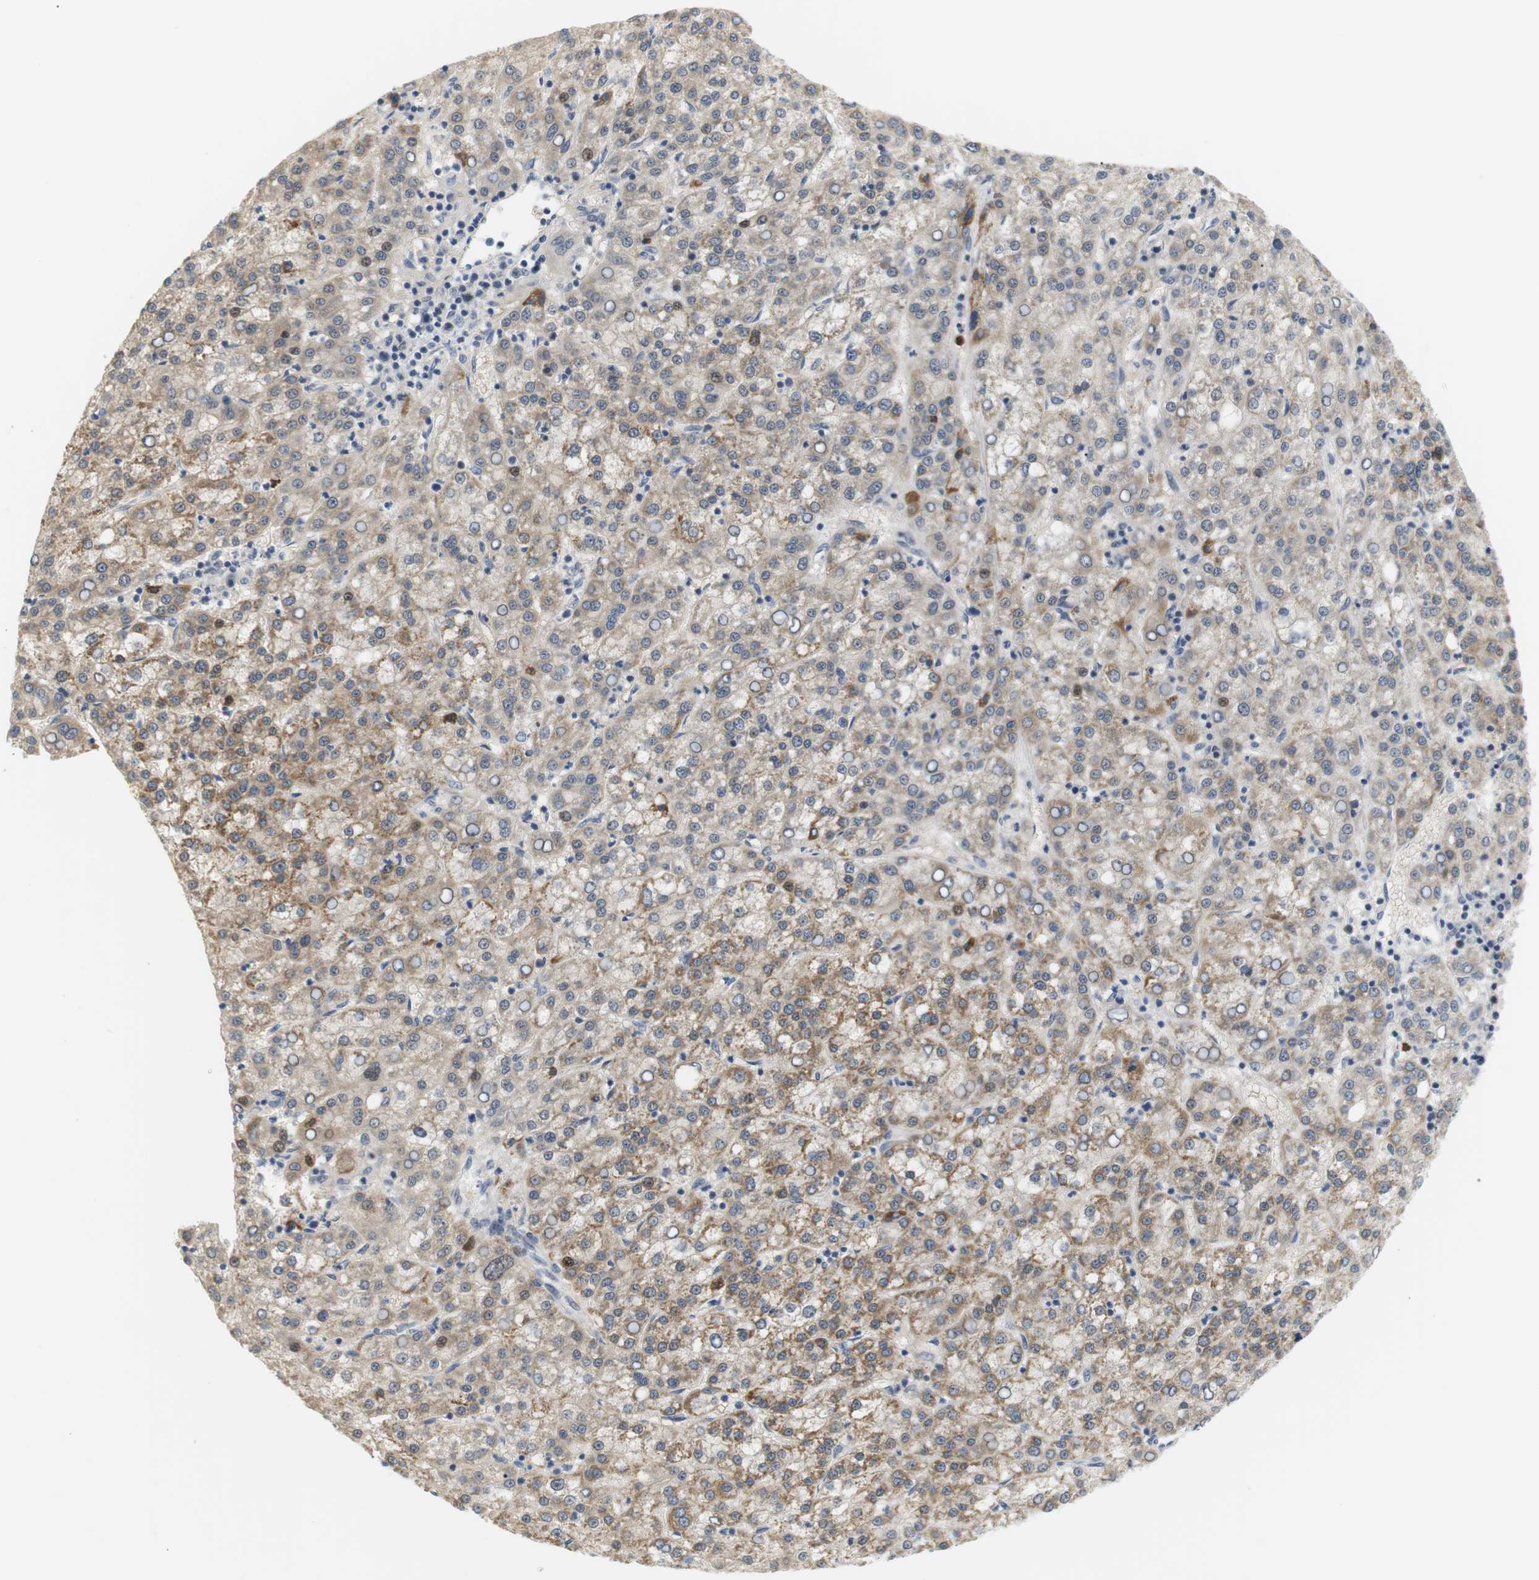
{"staining": {"intensity": "moderate", "quantity": ">75%", "location": "cytoplasmic/membranous"}, "tissue": "liver cancer", "cell_type": "Tumor cells", "image_type": "cancer", "snomed": [{"axis": "morphology", "description": "Carcinoma, Hepatocellular, NOS"}, {"axis": "topography", "description": "Liver"}], "caption": "Moderate cytoplasmic/membranous positivity is appreciated in approximately >75% of tumor cells in liver cancer (hepatocellular carcinoma). (DAB IHC with brightfield microscopy, high magnification).", "gene": "EVA1C", "patient": {"sex": "female", "age": 58}}